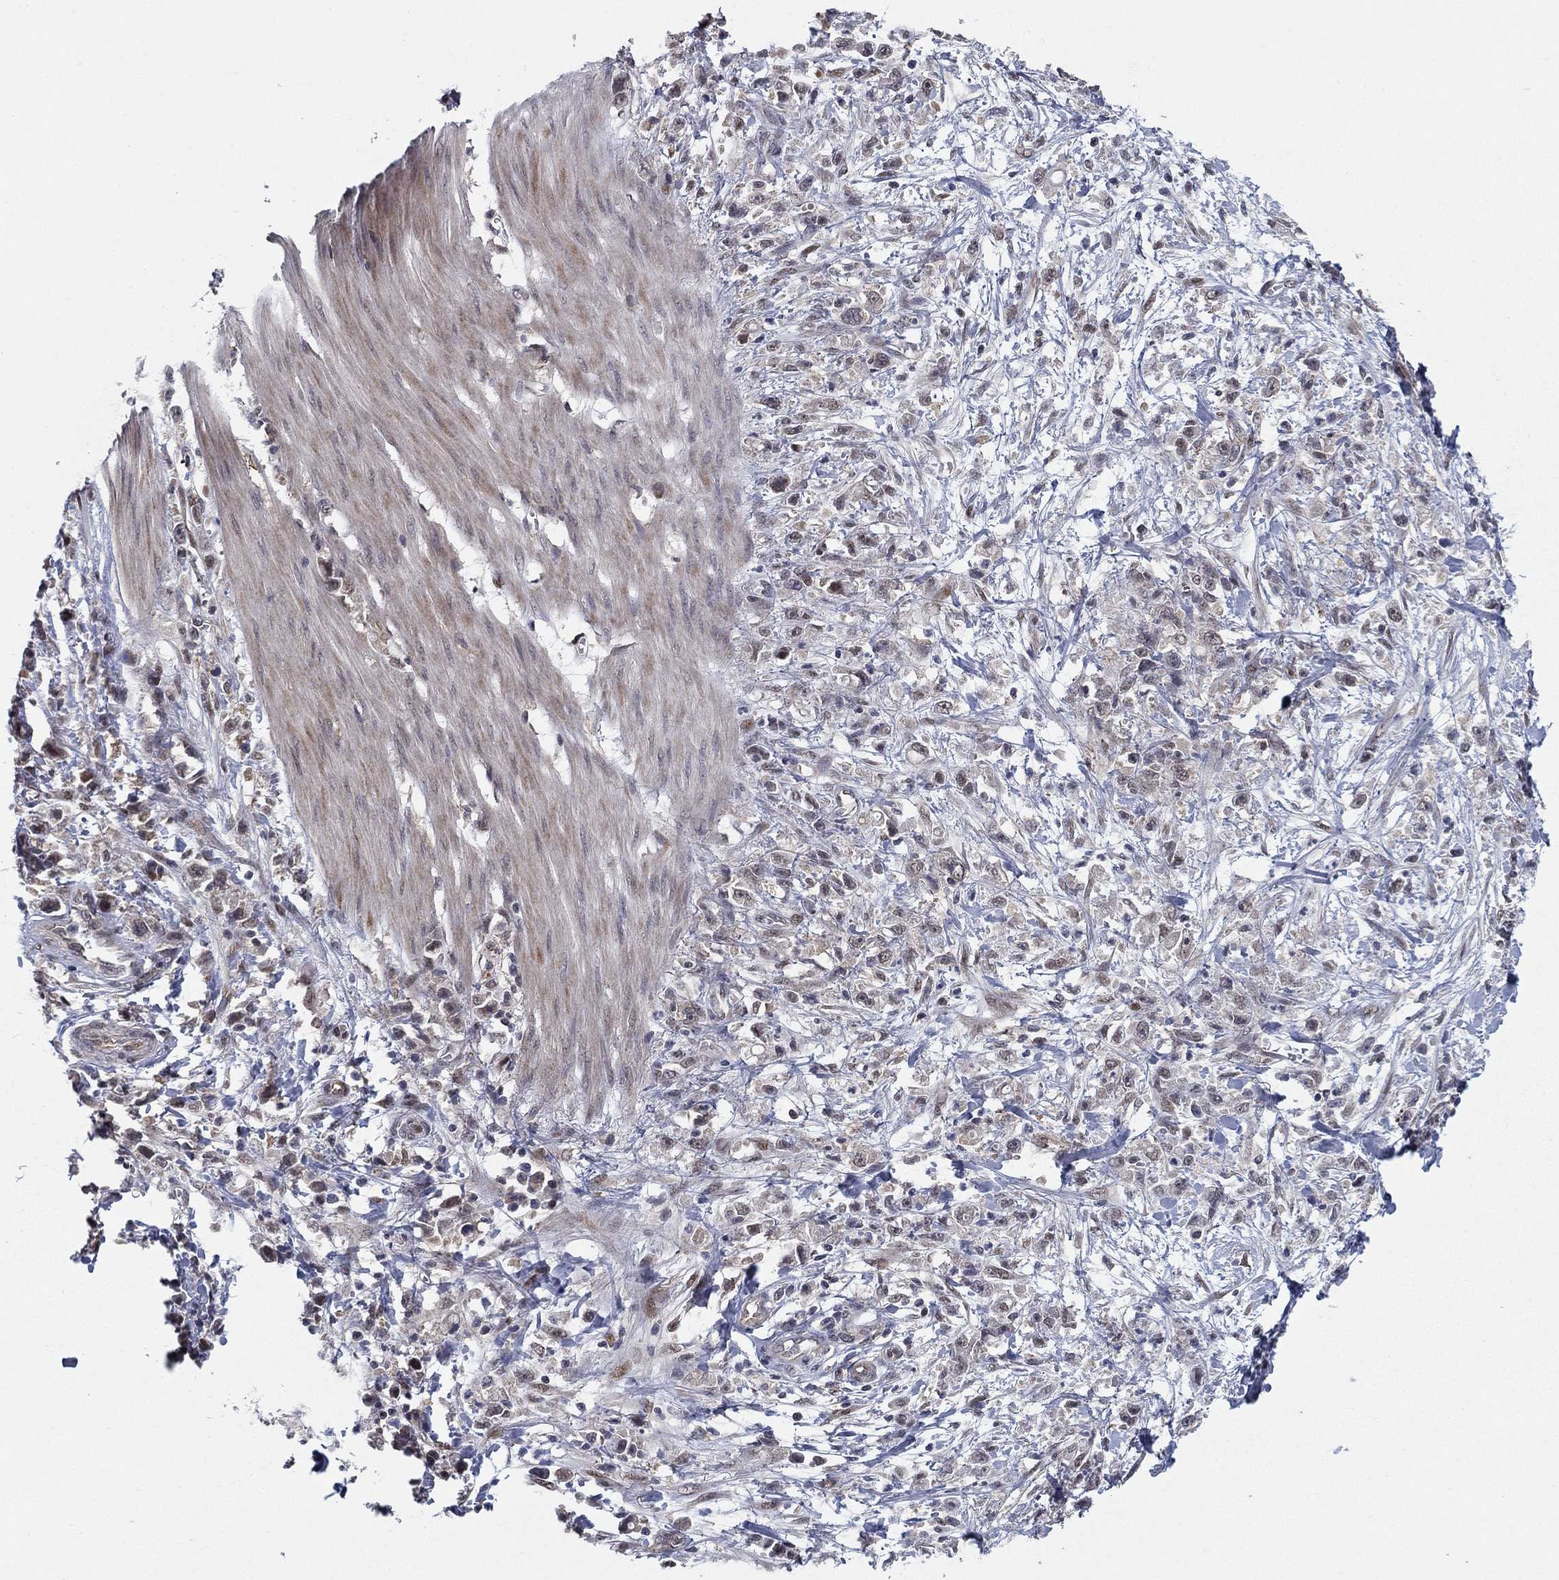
{"staining": {"intensity": "negative", "quantity": "none", "location": "none"}, "tissue": "stomach cancer", "cell_type": "Tumor cells", "image_type": "cancer", "snomed": [{"axis": "morphology", "description": "Adenocarcinoma, NOS"}, {"axis": "topography", "description": "Stomach"}], "caption": "Stomach cancer (adenocarcinoma) stained for a protein using IHC exhibits no positivity tumor cells.", "gene": "PSMC1", "patient": {"sex": "female", "age": 59}}